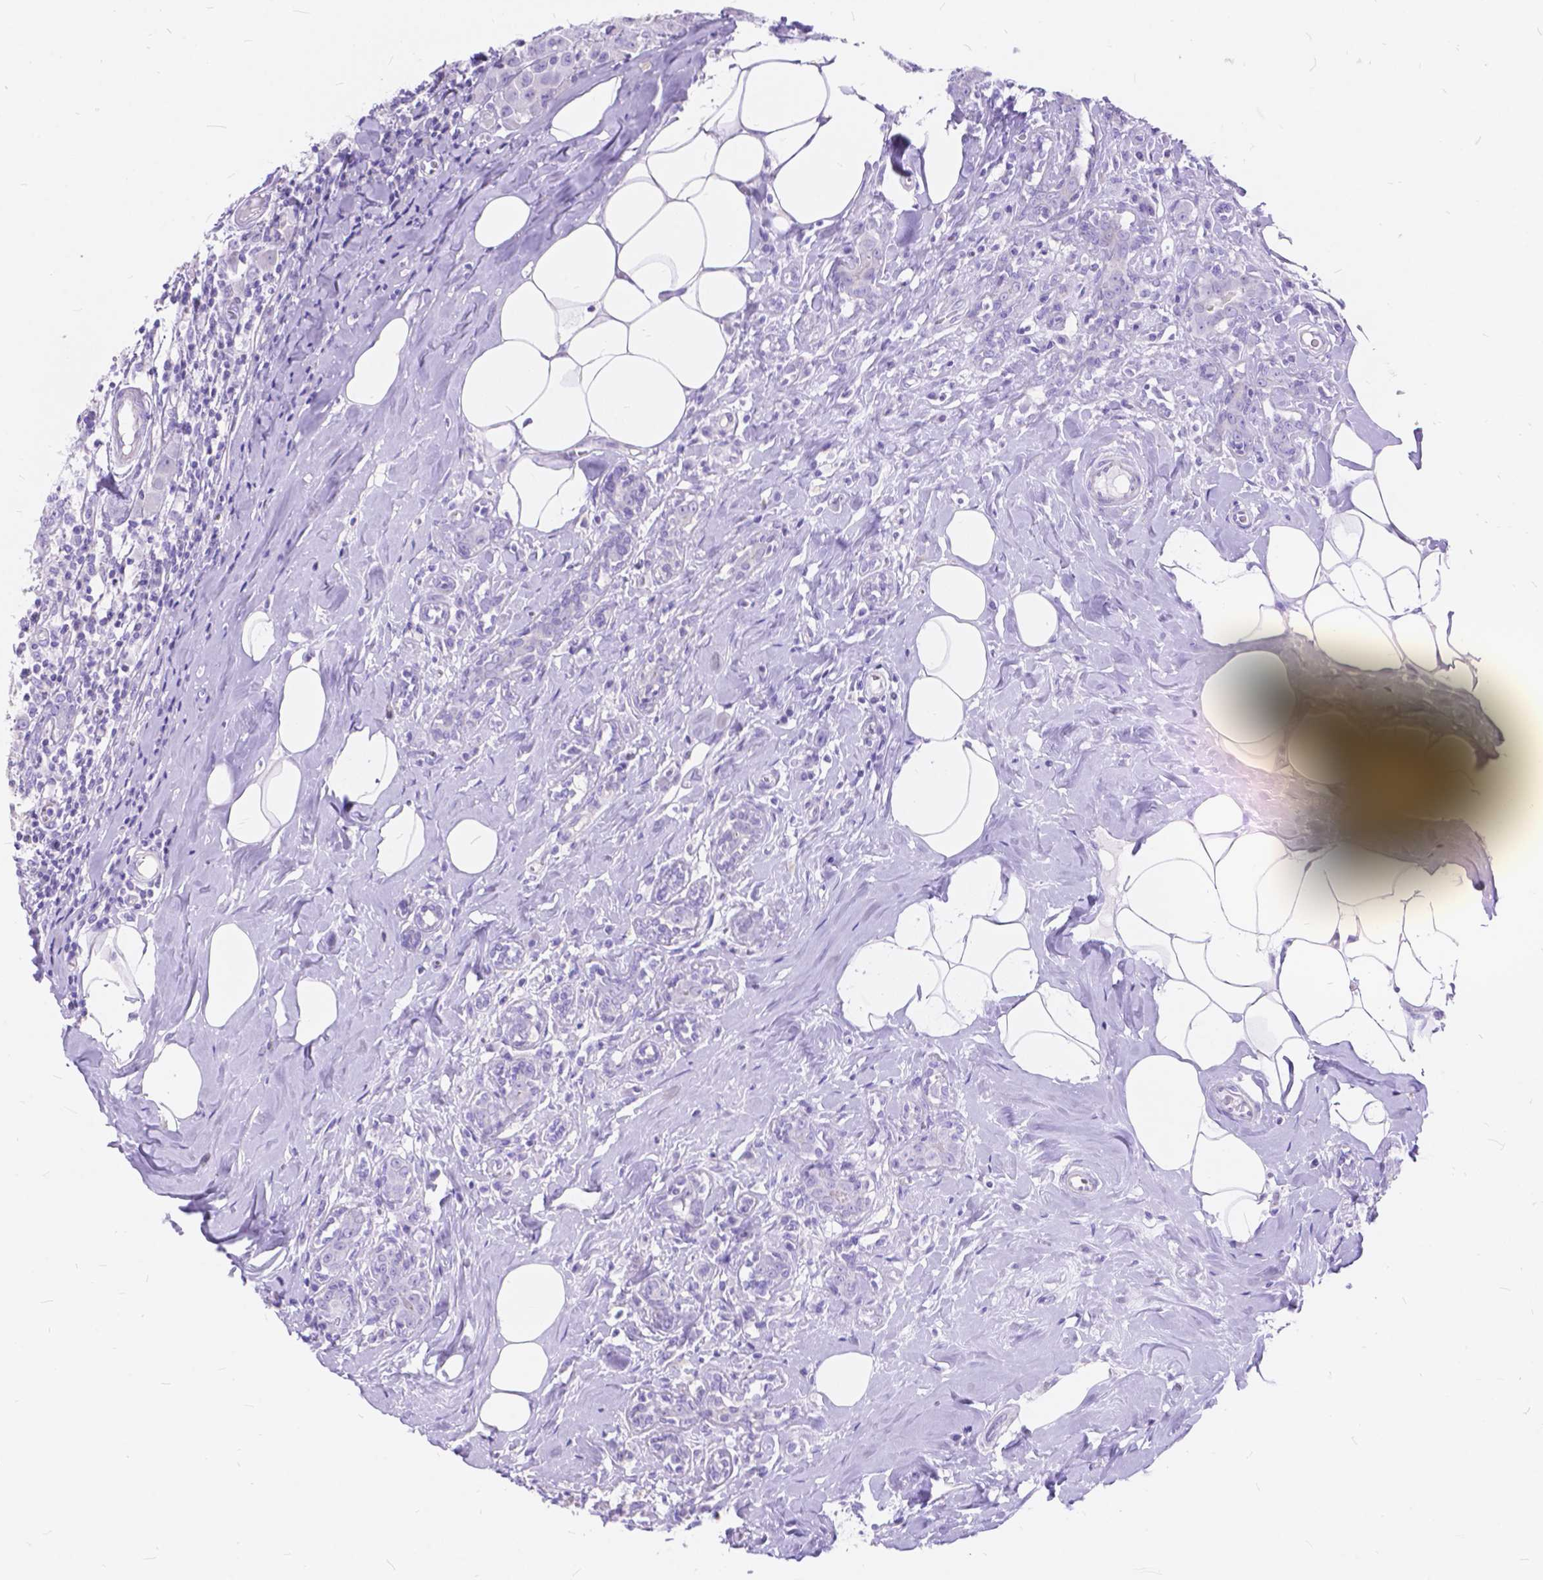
{"staining": {"intensity": "negative", "quantity": "none", "location": "none"}, "tissue": "breast cancer", "cell_type": "Tumor cells", "image_type": "cancer", "snomed": [{"axis": "morphology", "description": "Normal tissue, NOS"}, {"axis": "morphology", "description": "Duct carcinoma"}, {"axis": "topography", "description": "Breast"}], "caption": "Tumor cells are negative for brown protein staining in breast cancer (intraductal carcinoma).", "gene": "FOXL2", "patient": {"sex": "female", "age": 43}}